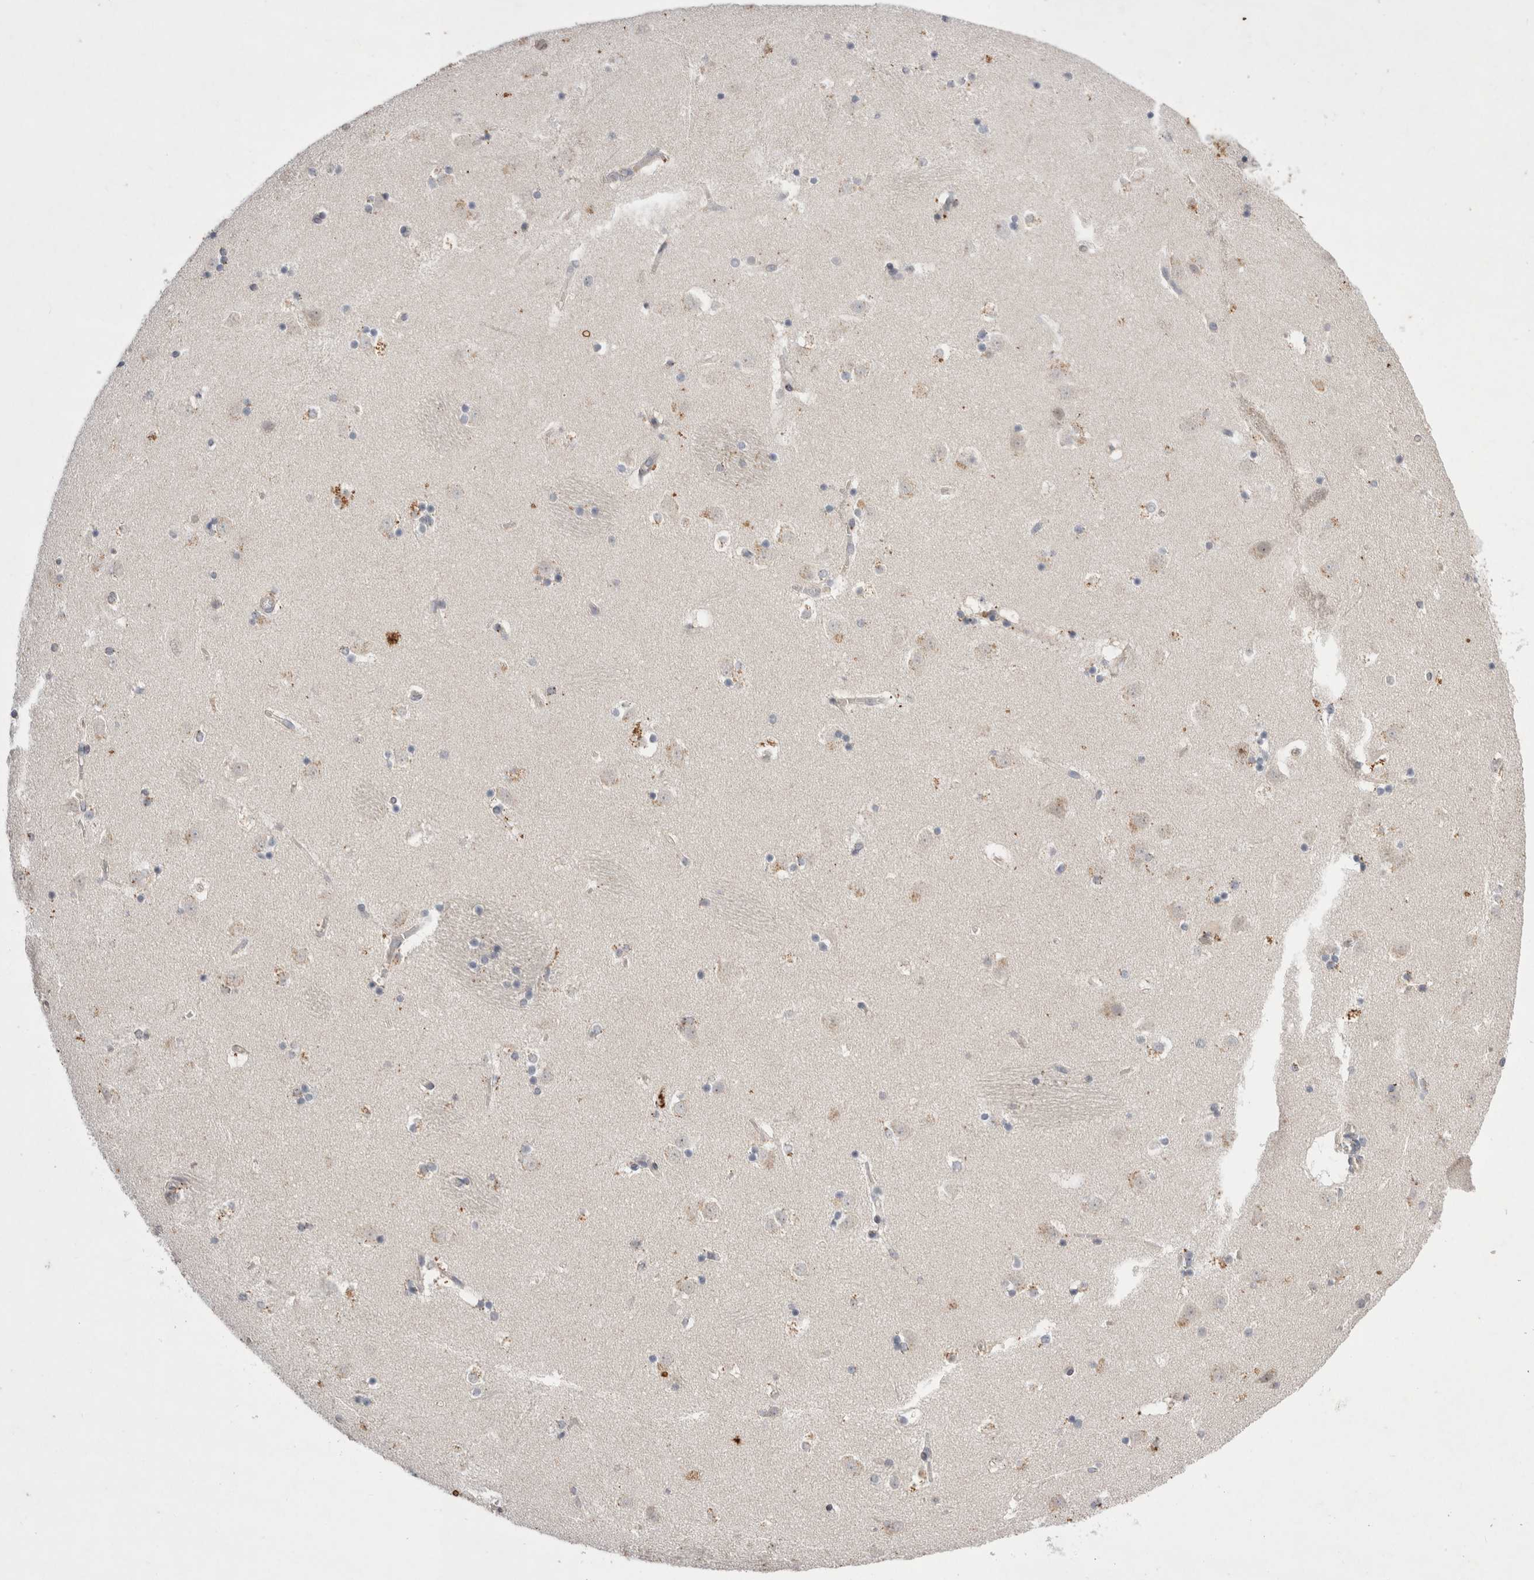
{"staining": {"intensity": "moderate", "quantity": "25%-75%", "location": "cytoplasmic/membranous"}, "tissue": "caudate", "cell_type": "Glial cells", "image_type": "normal", "snomed": [{"axis": "morphology", "description": "Normal tissue, NOS"}, {"axis": "topography", "description": "Lateral ventricle wall"}], "caption": "Immunohistochemical staining of benign caudate reveals 25%-75% levels of moderate cytoplasmic/membranous protein expression in about 25%-75% of glial cells. Using DAB (3,3'-diaminobenzidine) (brown) and hematoxylin (blue) stains, captured at high magnification using brightfield microscopy.", "gene": "STK11", "patient": {"sex": "male", "age": 45}}